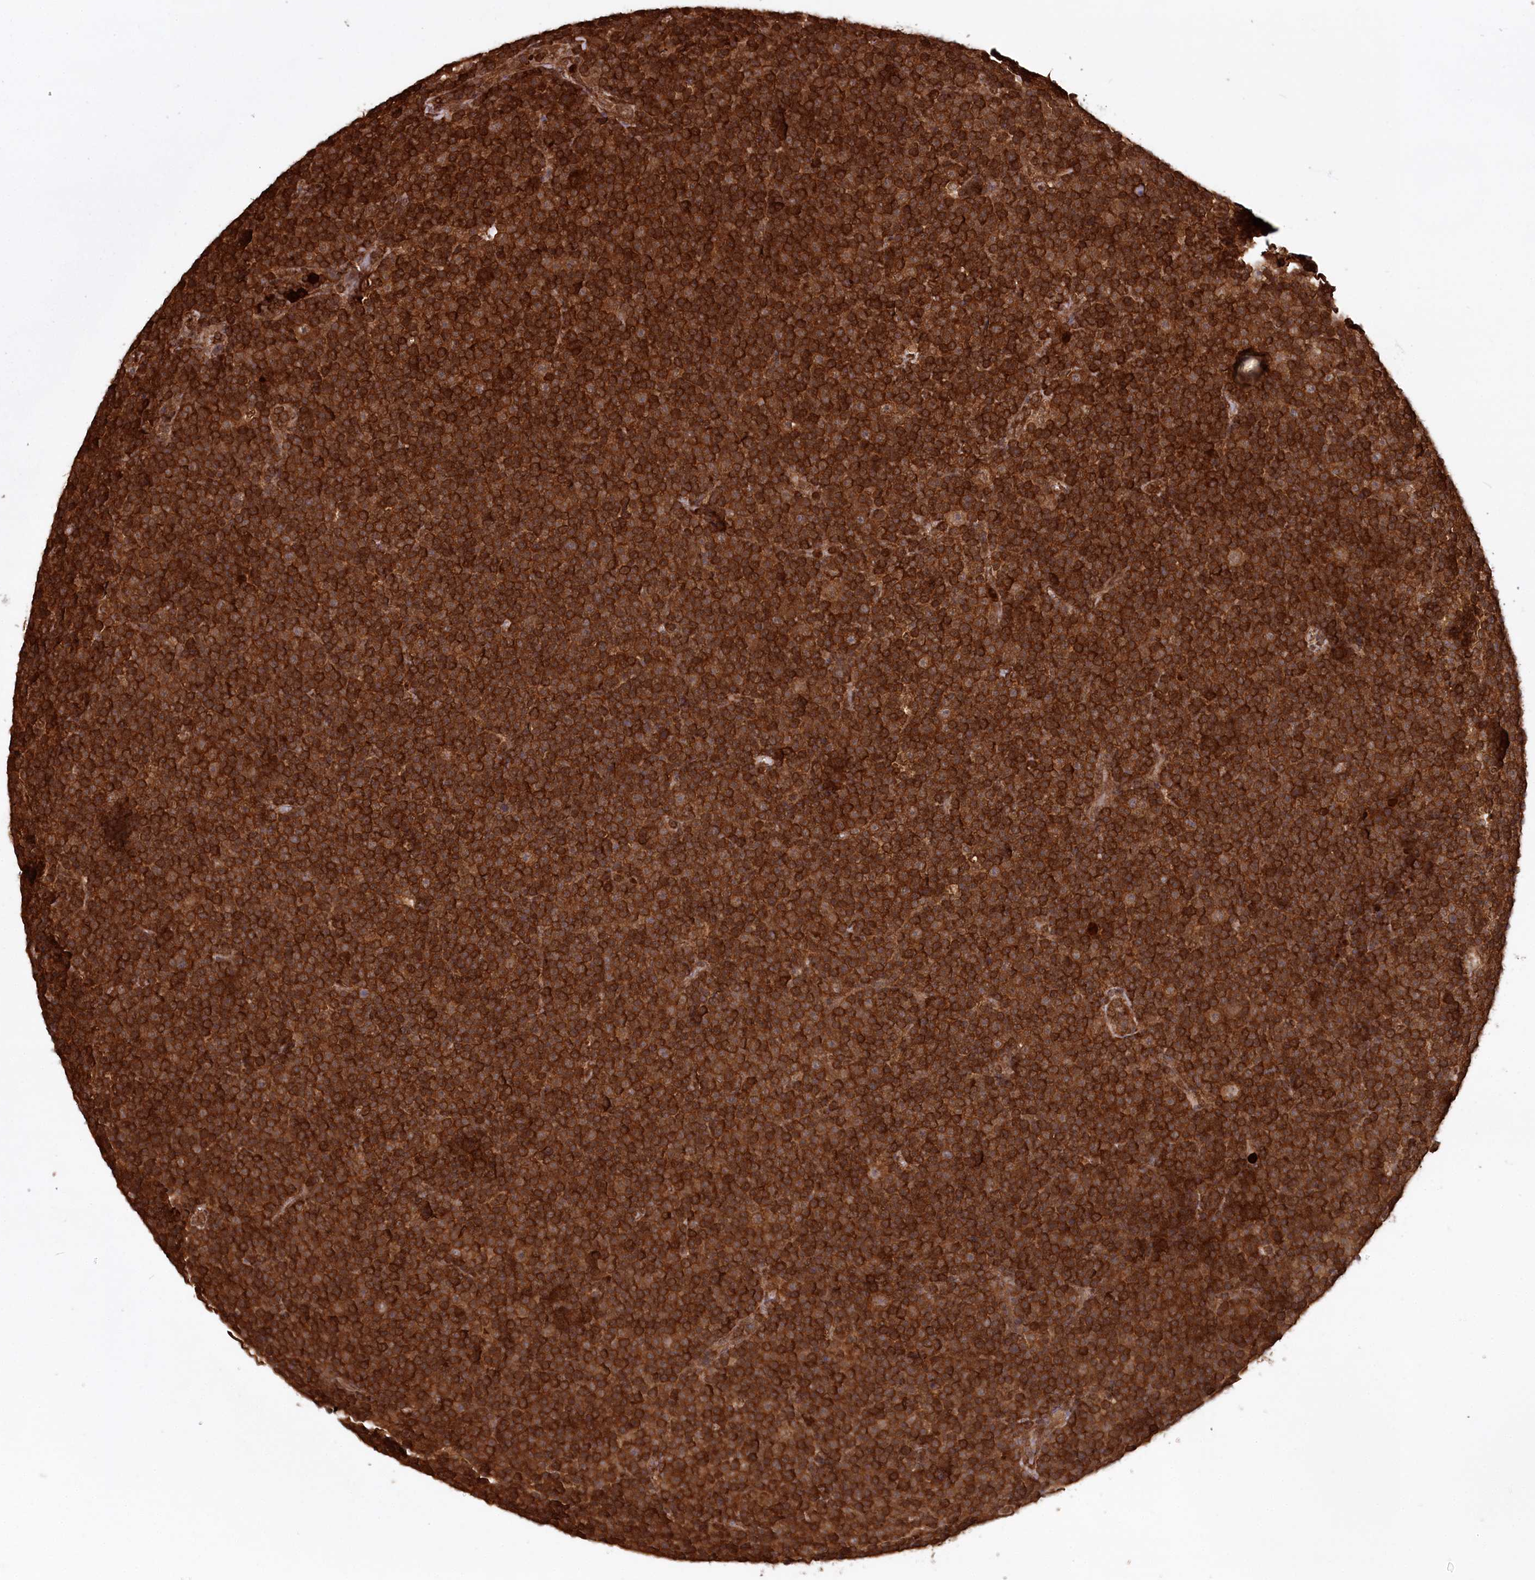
{"staining": {"intensity": "strong", "quantity": ">75%", "location": "cytoplasmic/membranous"}, "tissue": "lymphoma", "cell_type": "Tumor cells", "image_type": "cancer", "snomed": [{"axis": "morphology", "description": "Malignant lymphoma, non-Hodgkin's type, Low grade"}, {"axis": "topography", "description": "Lymph node"}], "caption": "This photomicrograph displays immunohistochemistry staining of human malignant lymphoma, non-Hodgkin's type (low-grade), with high strong cytoplasmic/membranous expression in about >75% of tumor cells.", "gene": "LSG1", "patient": {"sex": "female", "age": 67}}